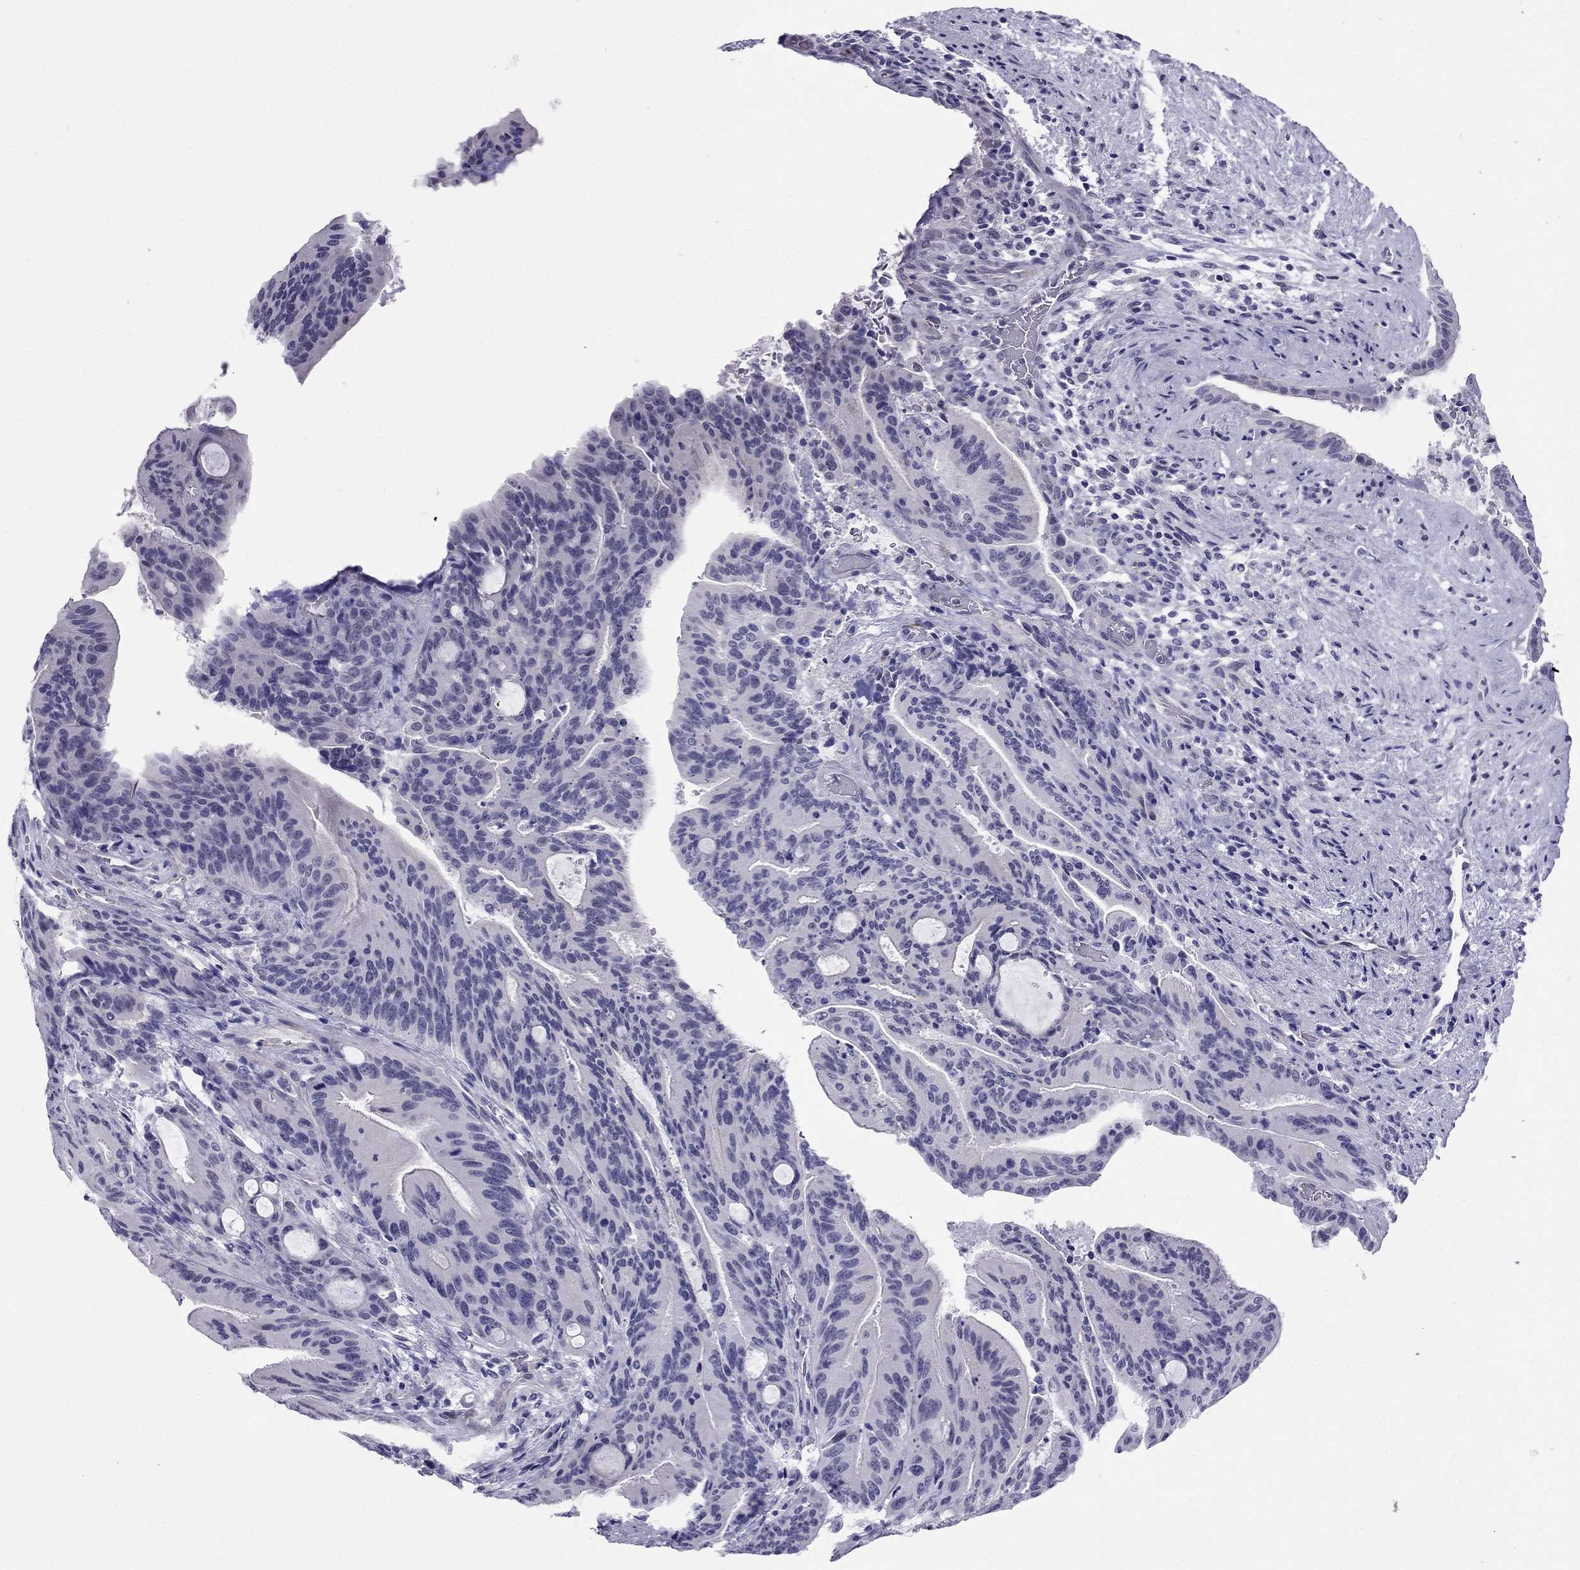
{"staining": {"intensity": "negative", "quantity": "none", "location": "none"}, "tissue": "liver cancer", "cell_type": "Tumor cells", "image_type": "cancer", "snomed": [{"axis": "morphology", "description": "Cholangiocarcinoma"}, {"axis": "topography", "description": "Liver"}], "caption": "Immunohistochemistry (IHC) micrograph of liver cancer stained for a protein (brown), which exhibits no staining in tumor cells. (DAB IHC visualized using brightfield microscopy, high magnification).", "gene": "CROCC2", "patient": {"sex": "female", "age": 73}}